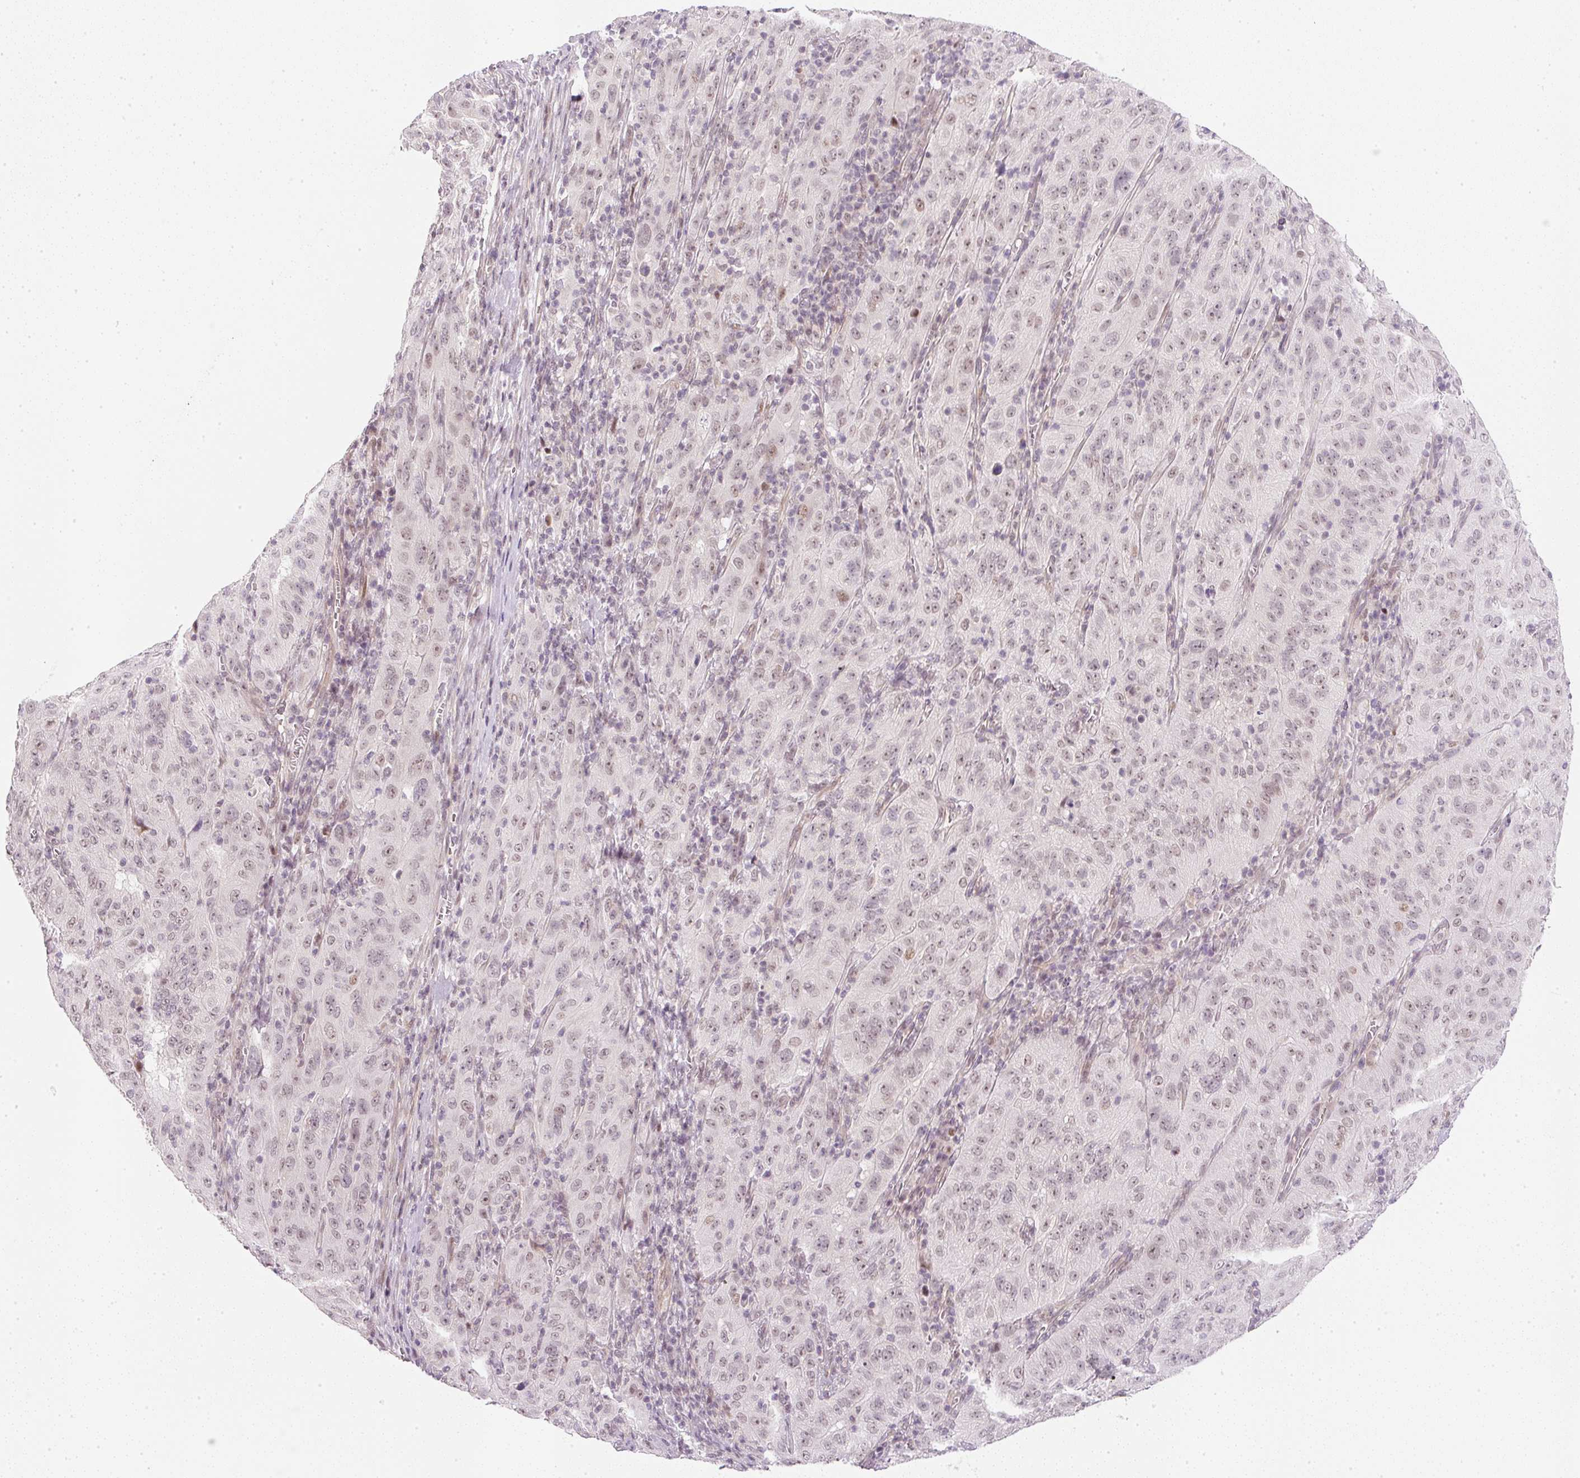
{"staining": {"intensity": "weak", "quantity": ">75%", "location": "nuclear"}, "tissue": "pancreatic cancer", "cell_type": "Tumor cells", "image_type": "cancer", "snomed": [{"axis": "morphology", "description": "Adenocarcinoma, NOS"}, {"axis": "topography", "description": "Pancreas"}], "caption": "This micrograph exhibits immunohistochemistry (IHC) staining of adenocarcinoma (pancreatic), with low weak nuclear expression in about >75% of tumor cells.", "gene": "DPPA4", "patient": {"sex": "male", "age": 63}}